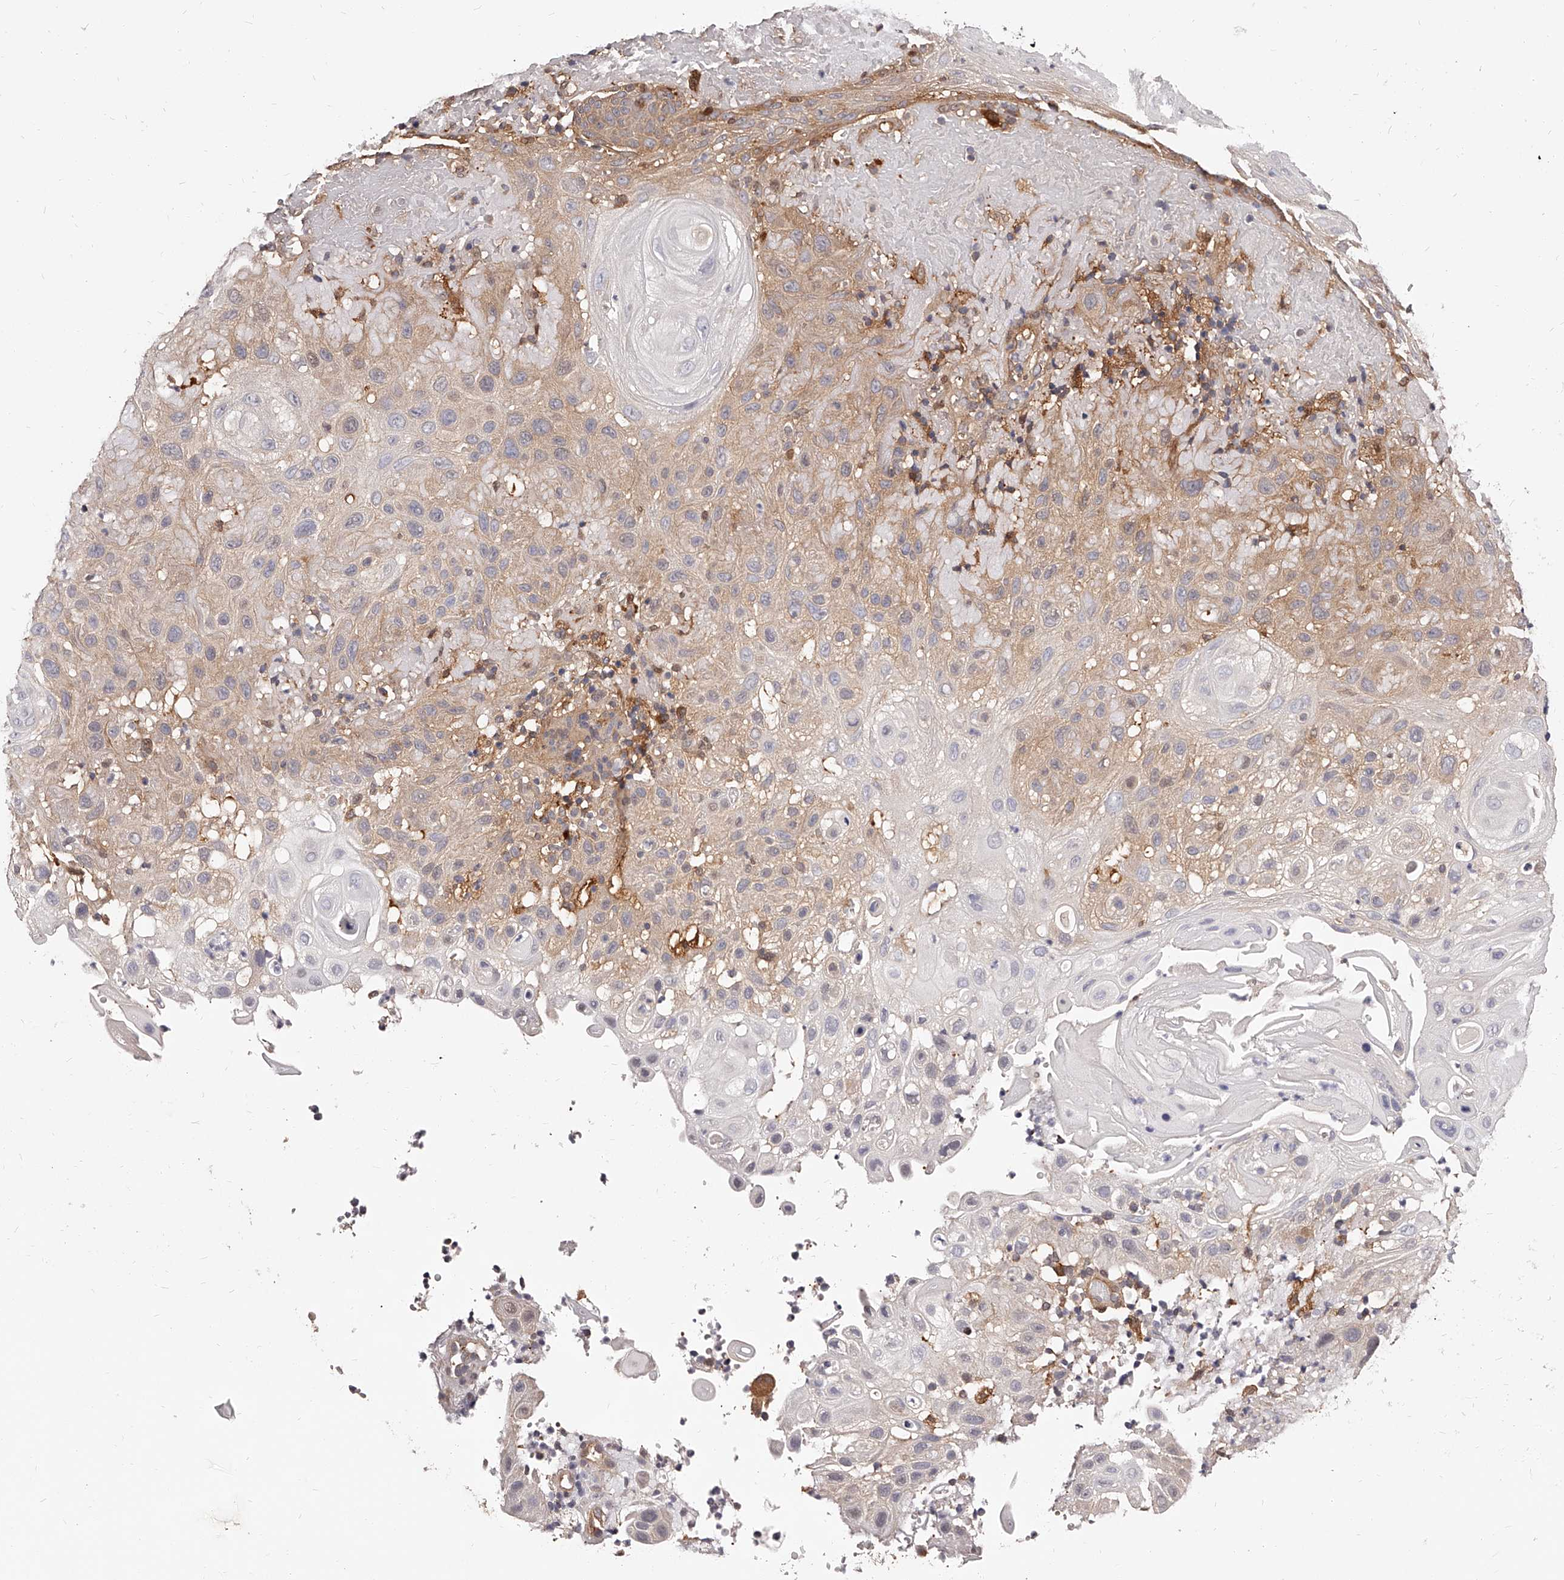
{"staining": {"intensity": "weak", "quantity": ">75%", "location": "cytoplasmic/membranous"}, "tissue": "skin cancer", "cell_type": "Tumor cells", "image_type": "cancer", "snomed": [{"axis": "morphology", "description": "Normal tissue, NOS"}, {"axis": "morphology", "description": "Squamous cell carcinoma, NOS"}, {"axis": "topography", "description": "Skin"}], "caption": "Immunohistochemical staining of skin cancer exhibits weak cytoplasmic/membranous protein positivity in approximately >75% of tumor cells.", "gene": "LAP3", "patient": {"sex": "female", "age": 96}}